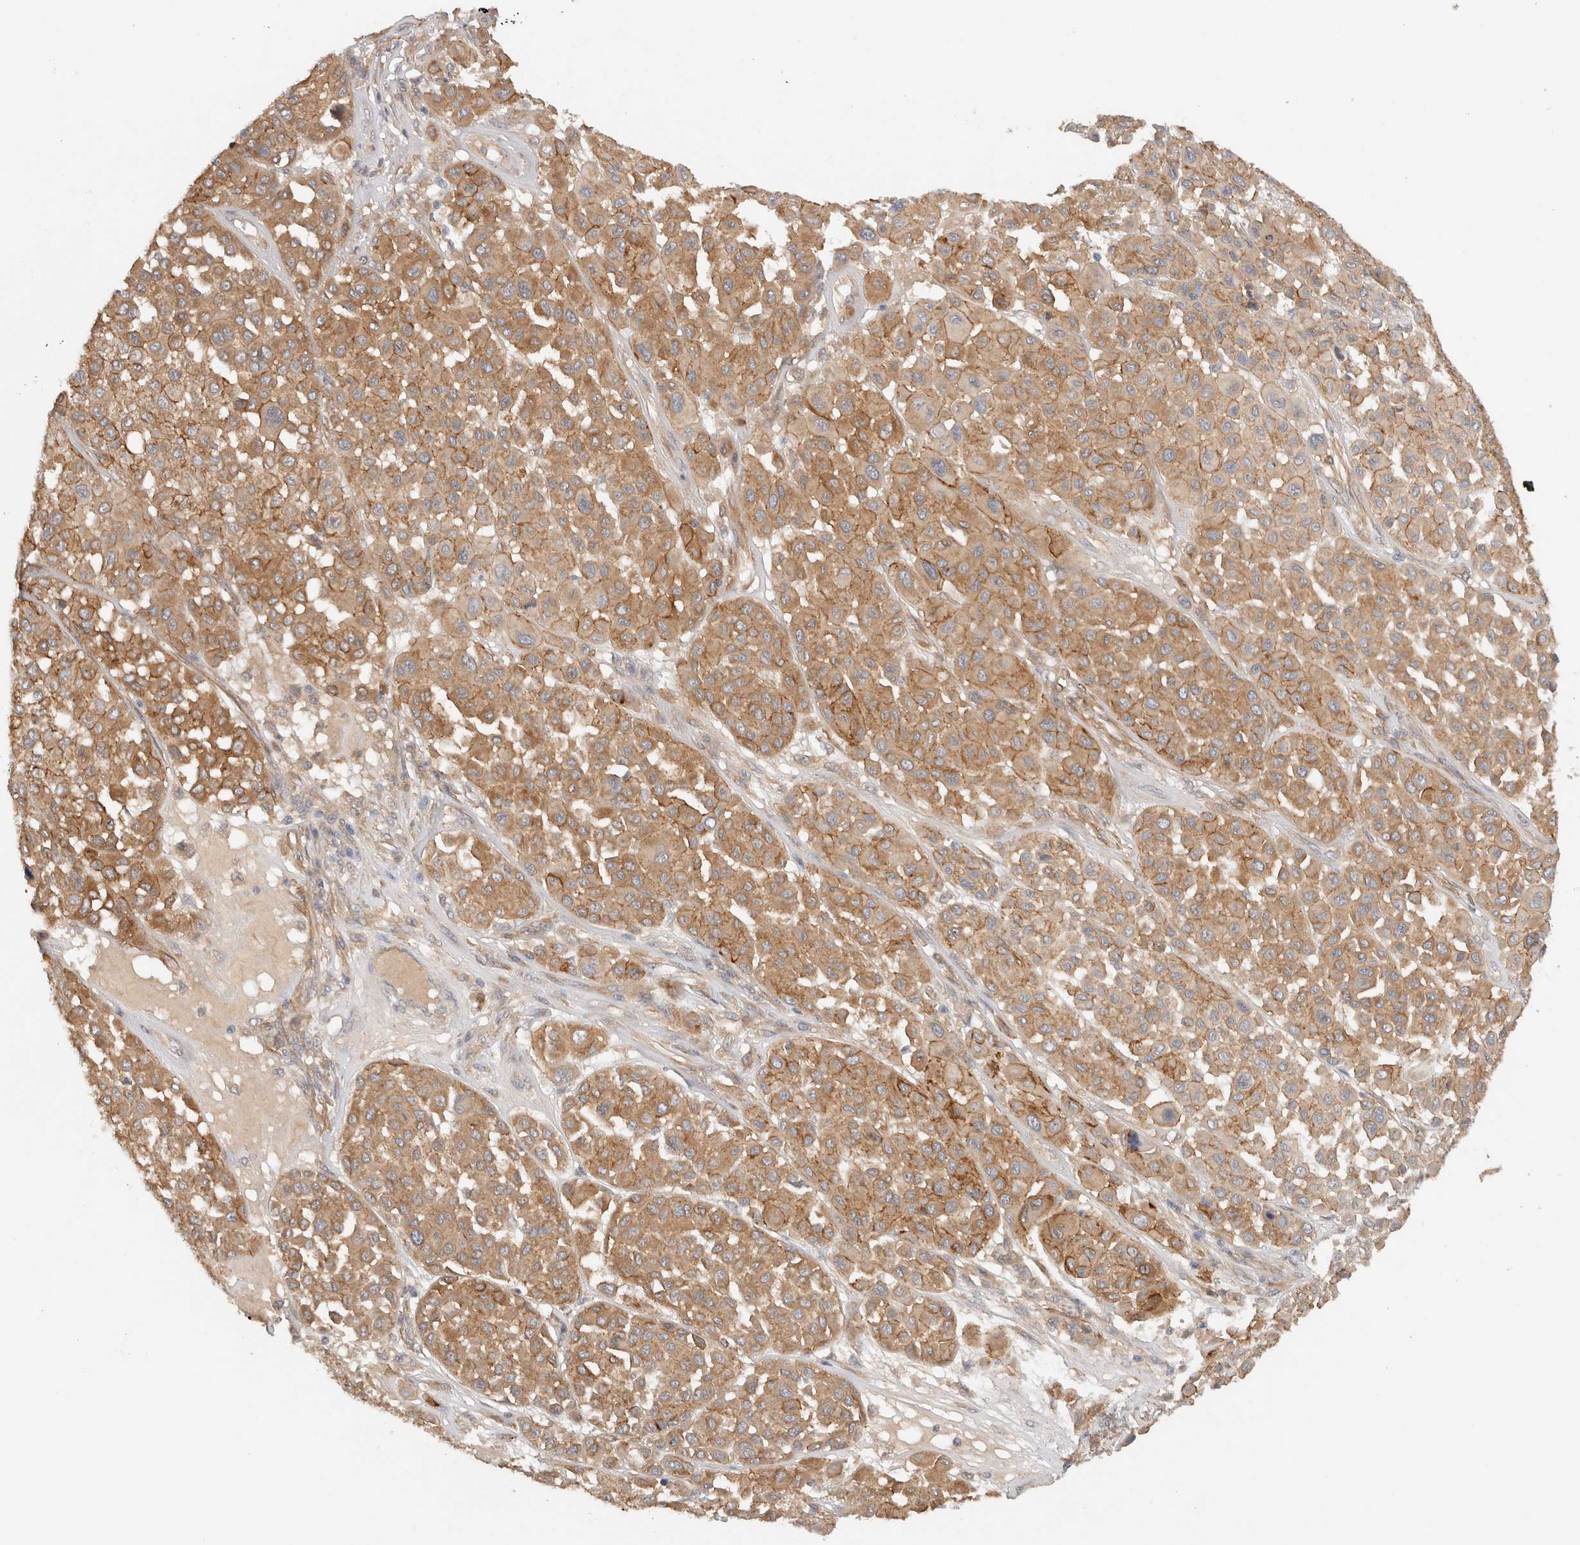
{"staining": {"intensity": "moderate", "quantity": ">75%", "location": "cytoplasmic/membranous"}, "tissue": "melanoma", "cell_type": "Tumor cells", "image_type": "cancer", "snomed": [{"axis": "morphology", "description": "Malignant melanoma, Metastatic site"}, {"axis": "topography", "description": "Soft tissue"}], "caption": "Approximately >75% of tumor cells in human malignant melanoma (metastatic site) reveal moderate cytoplasmic/membranous protein positivity as visualized by brown immunohistochemical staining.", "gene": "SGK3", "patient": {"sex": "male", "age": 41}}